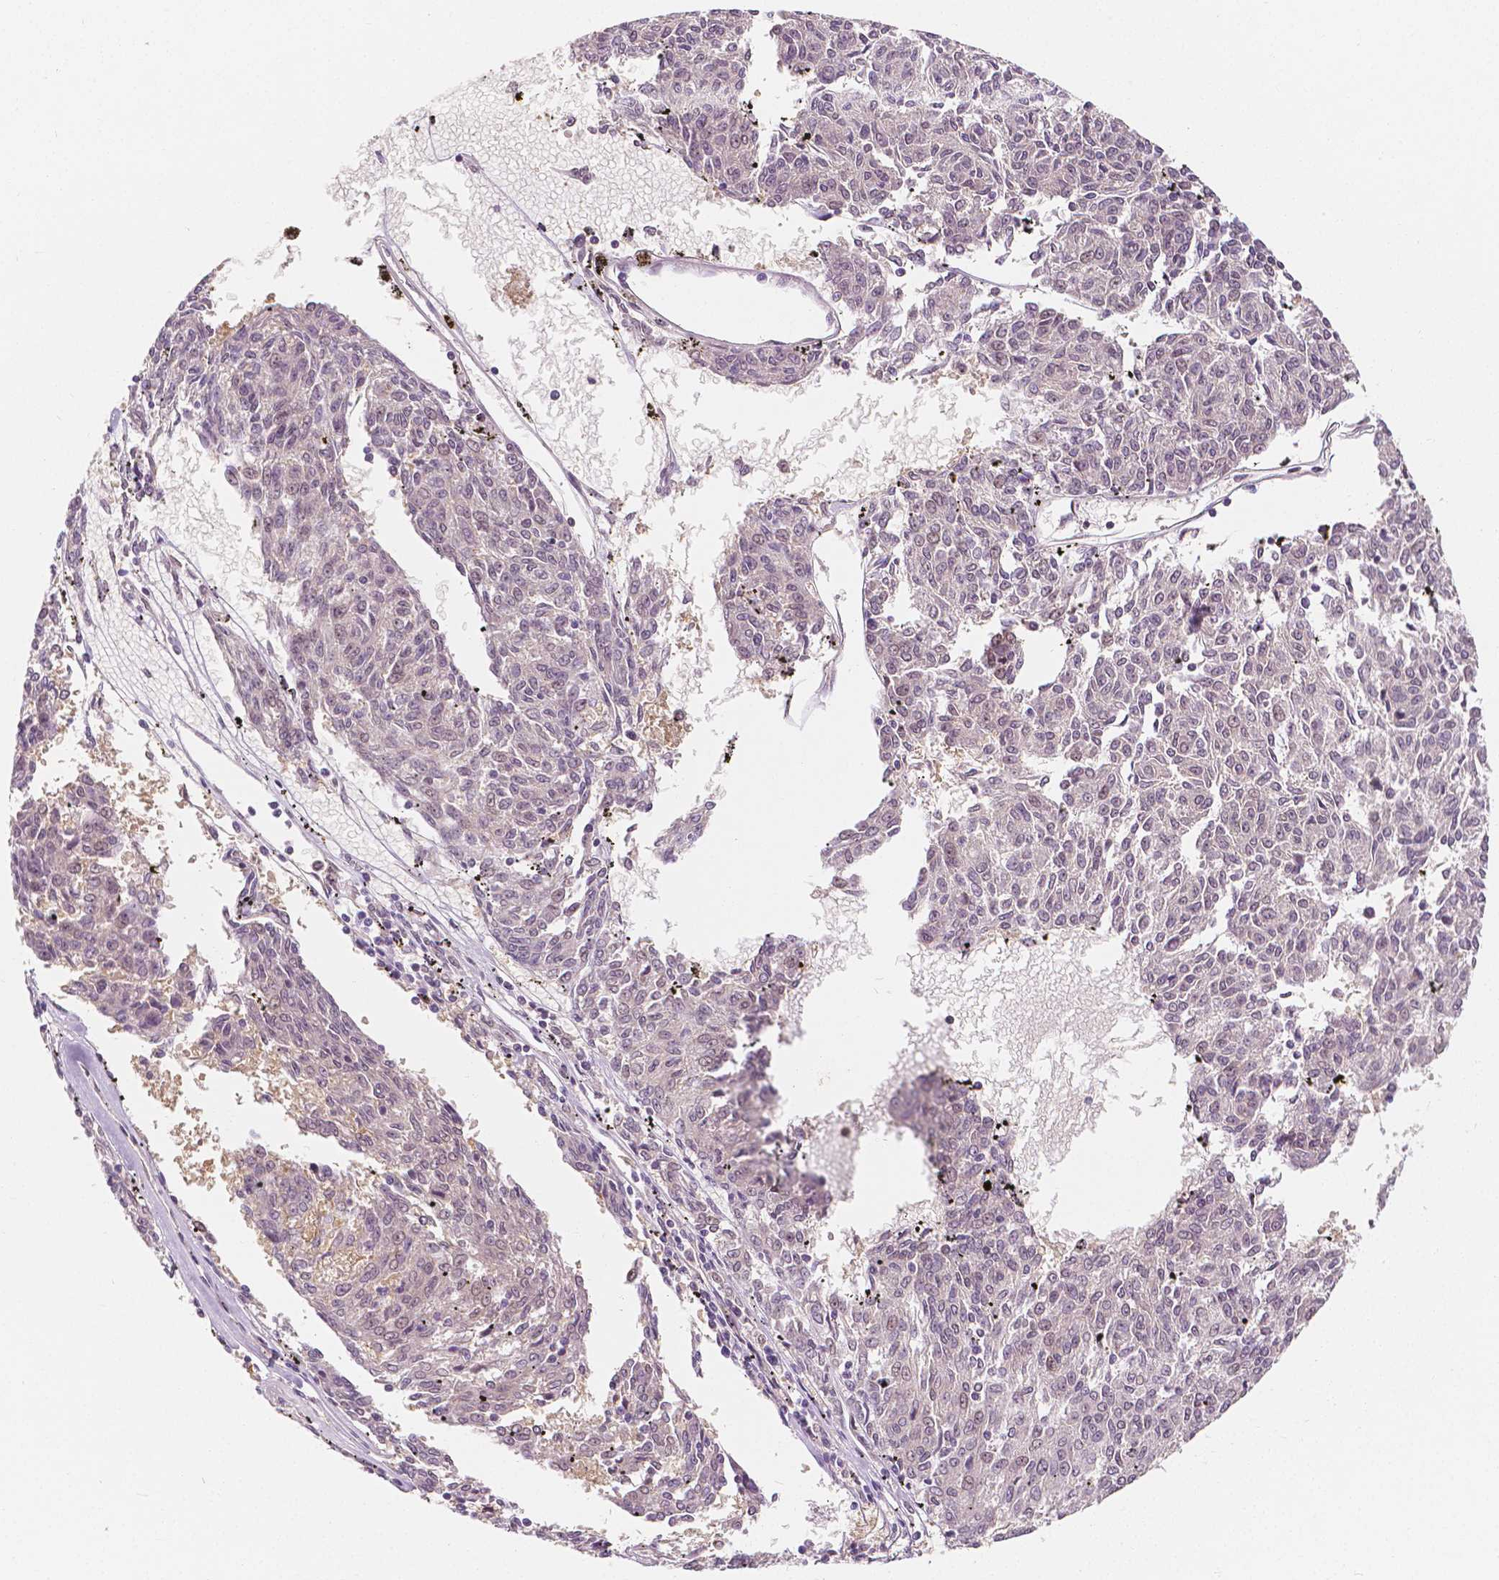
{"staining": {"intensity": "weak", "quantity": "25%-75%", "location": "nuclear"}, "tissue": "melanoma", "cell_type": "Tumor cells", "image_type": "cancer", "snomed": [{"axis": "morphology", "description": "Malignant melanoma, NOS"}, {"axis": "topography", "description": "Skin"}], "caption": "Tumor cells display low levels of weak nuclear expression in about 25%-75% of cells in malignant melanoma.", "gene": "NAPRT", "patient": {"sex": "female", "age": 72}}